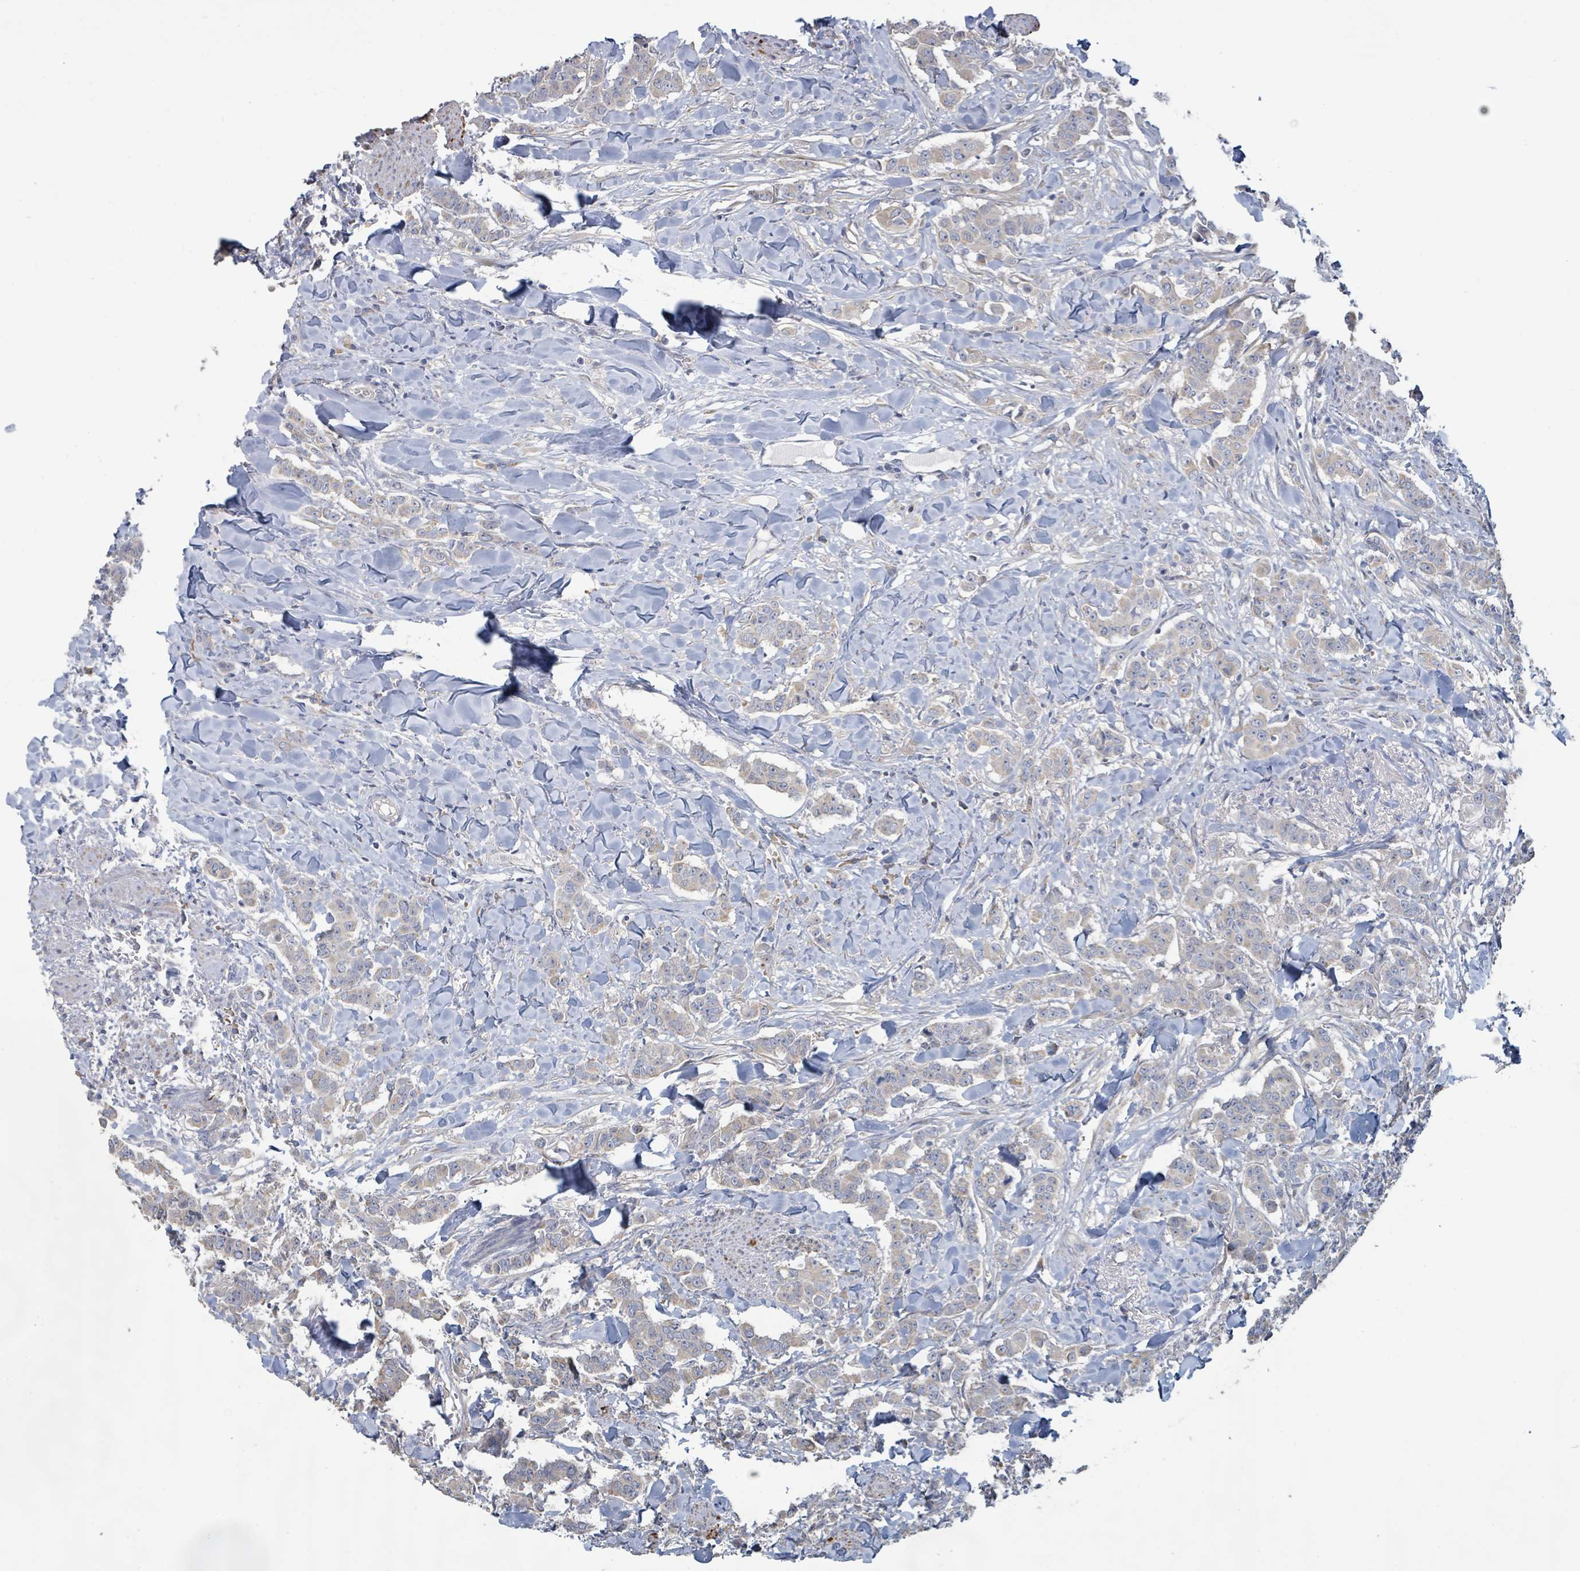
{"staining": {"intensity": "weak", "quantity": "25%-75%", "location": "cytoplasmic/membranous"}, "tissue": "breast cancer", "cell_type": "Tumor cells", "image_type": "cancer", "snomed": [{"axis": "morphology", "description": "Duct carcinoma"}, {"axis": "topography", "description": "Breast"}], "caption": "Human breast cancer (invasive ductal carcinoma) stained for a protein (brown) reveals weak cytoplasmic/membranous positive expression in about 25%-75% of tumor cells.", "gene": "KCNS2", "patient": {"sex": "female", "age": 40}}